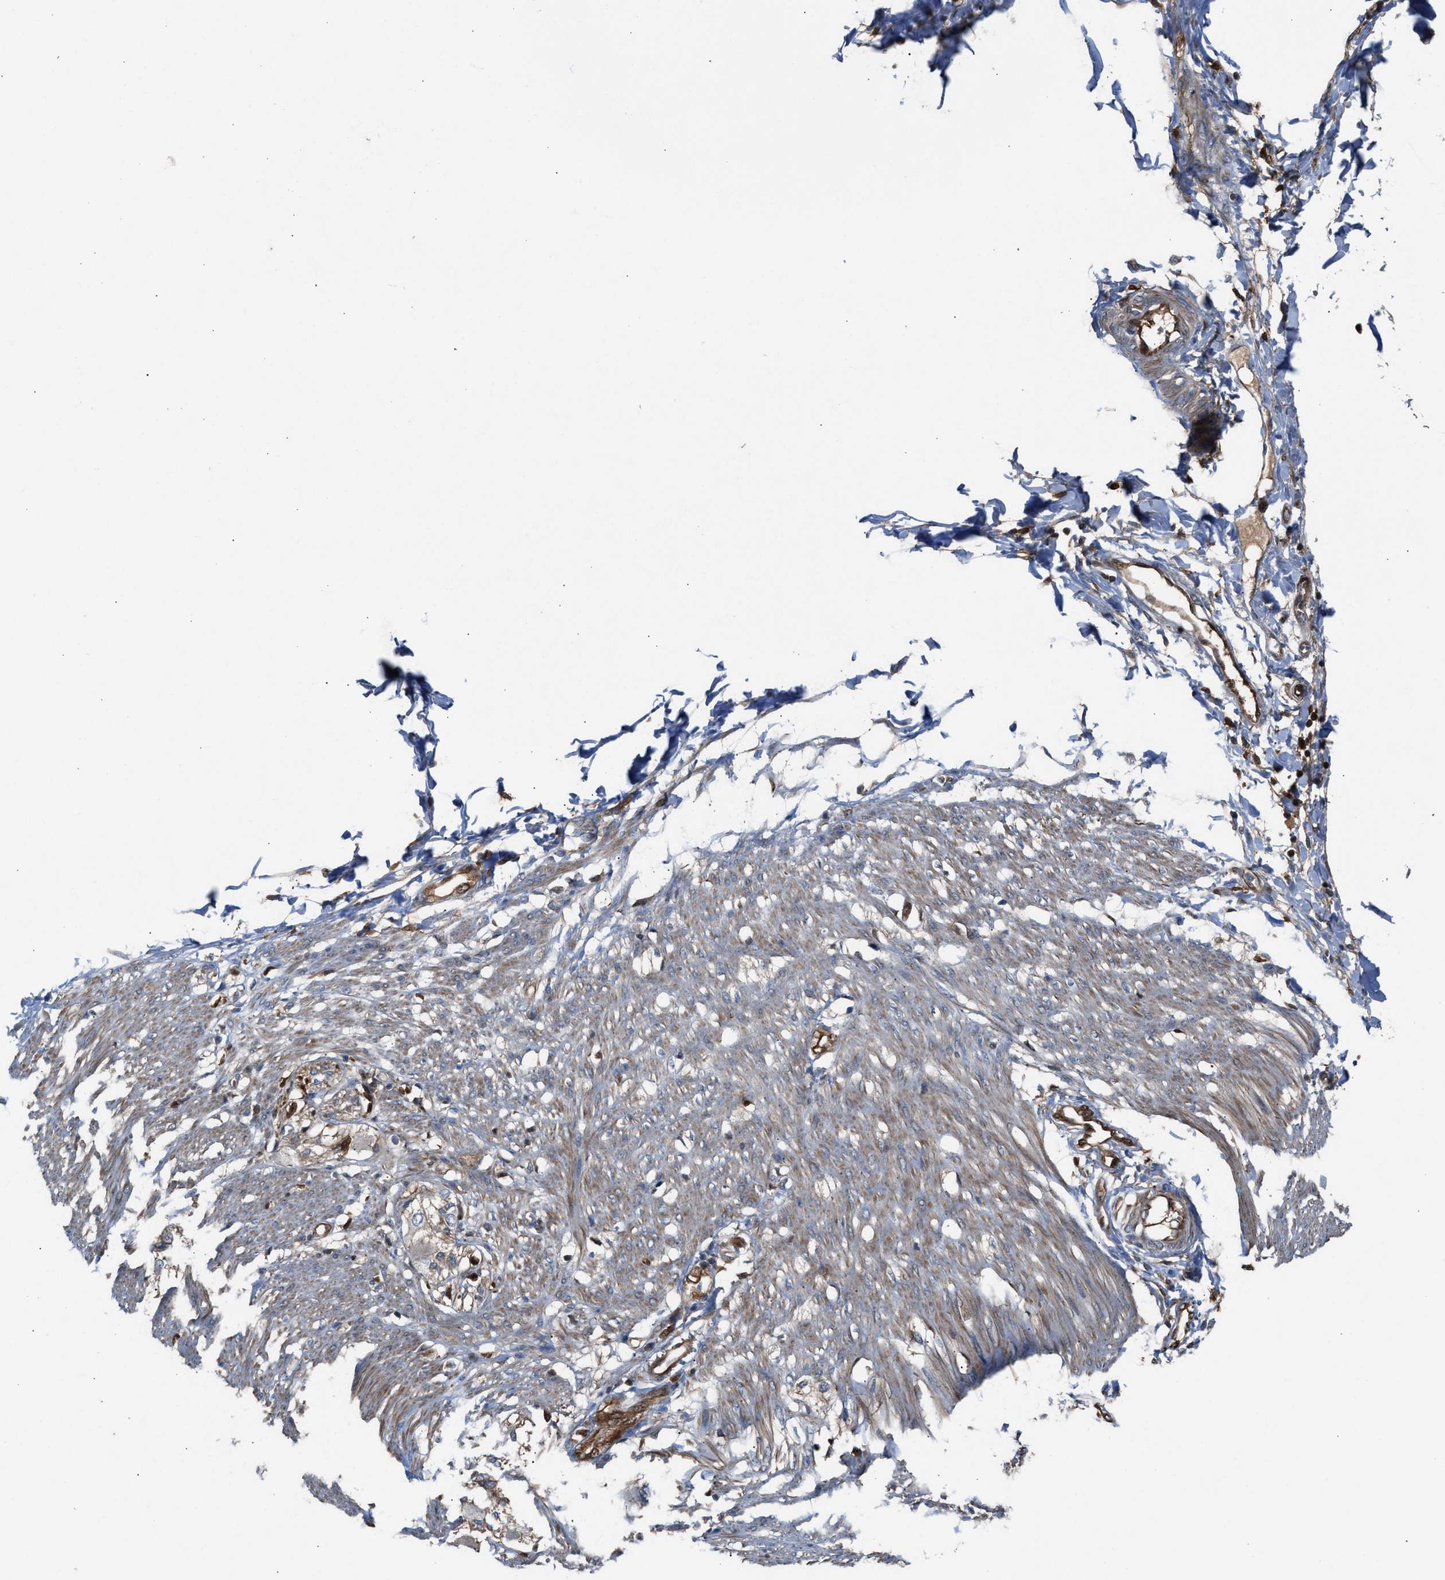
{"staining": {"intensity": "moderate", "quantity": ">75%", "location": "cytoplasmic/membranous"}, "tissue": "adipose tissue", "cell_type": "Adipocytes", "image_type": "normal", "snomed": [{"axis": "morphology", "description": "Normal tissue, NOS"}, {"axis": "morphology", "description": "Adenocarcinoma, NOS"}, {"axis": "topography", "description": "Colon"}, {"axis": "topography", "description": "Peripheral nerve tissue"}], "caption": "Immunohistochemical staining of benign human adipose tissue demonstrates moderate cytoplasmic/membranous protein expression in about >75% of adipocytes. The staining is performed using DAB (3,3'-diaminobenzidine) brown chromogen to label protein expression. The nuclei are counter-stained blue using hematoxylin.", "gene": "TPK1", "patient": {"sex": "male", "age": 14}}